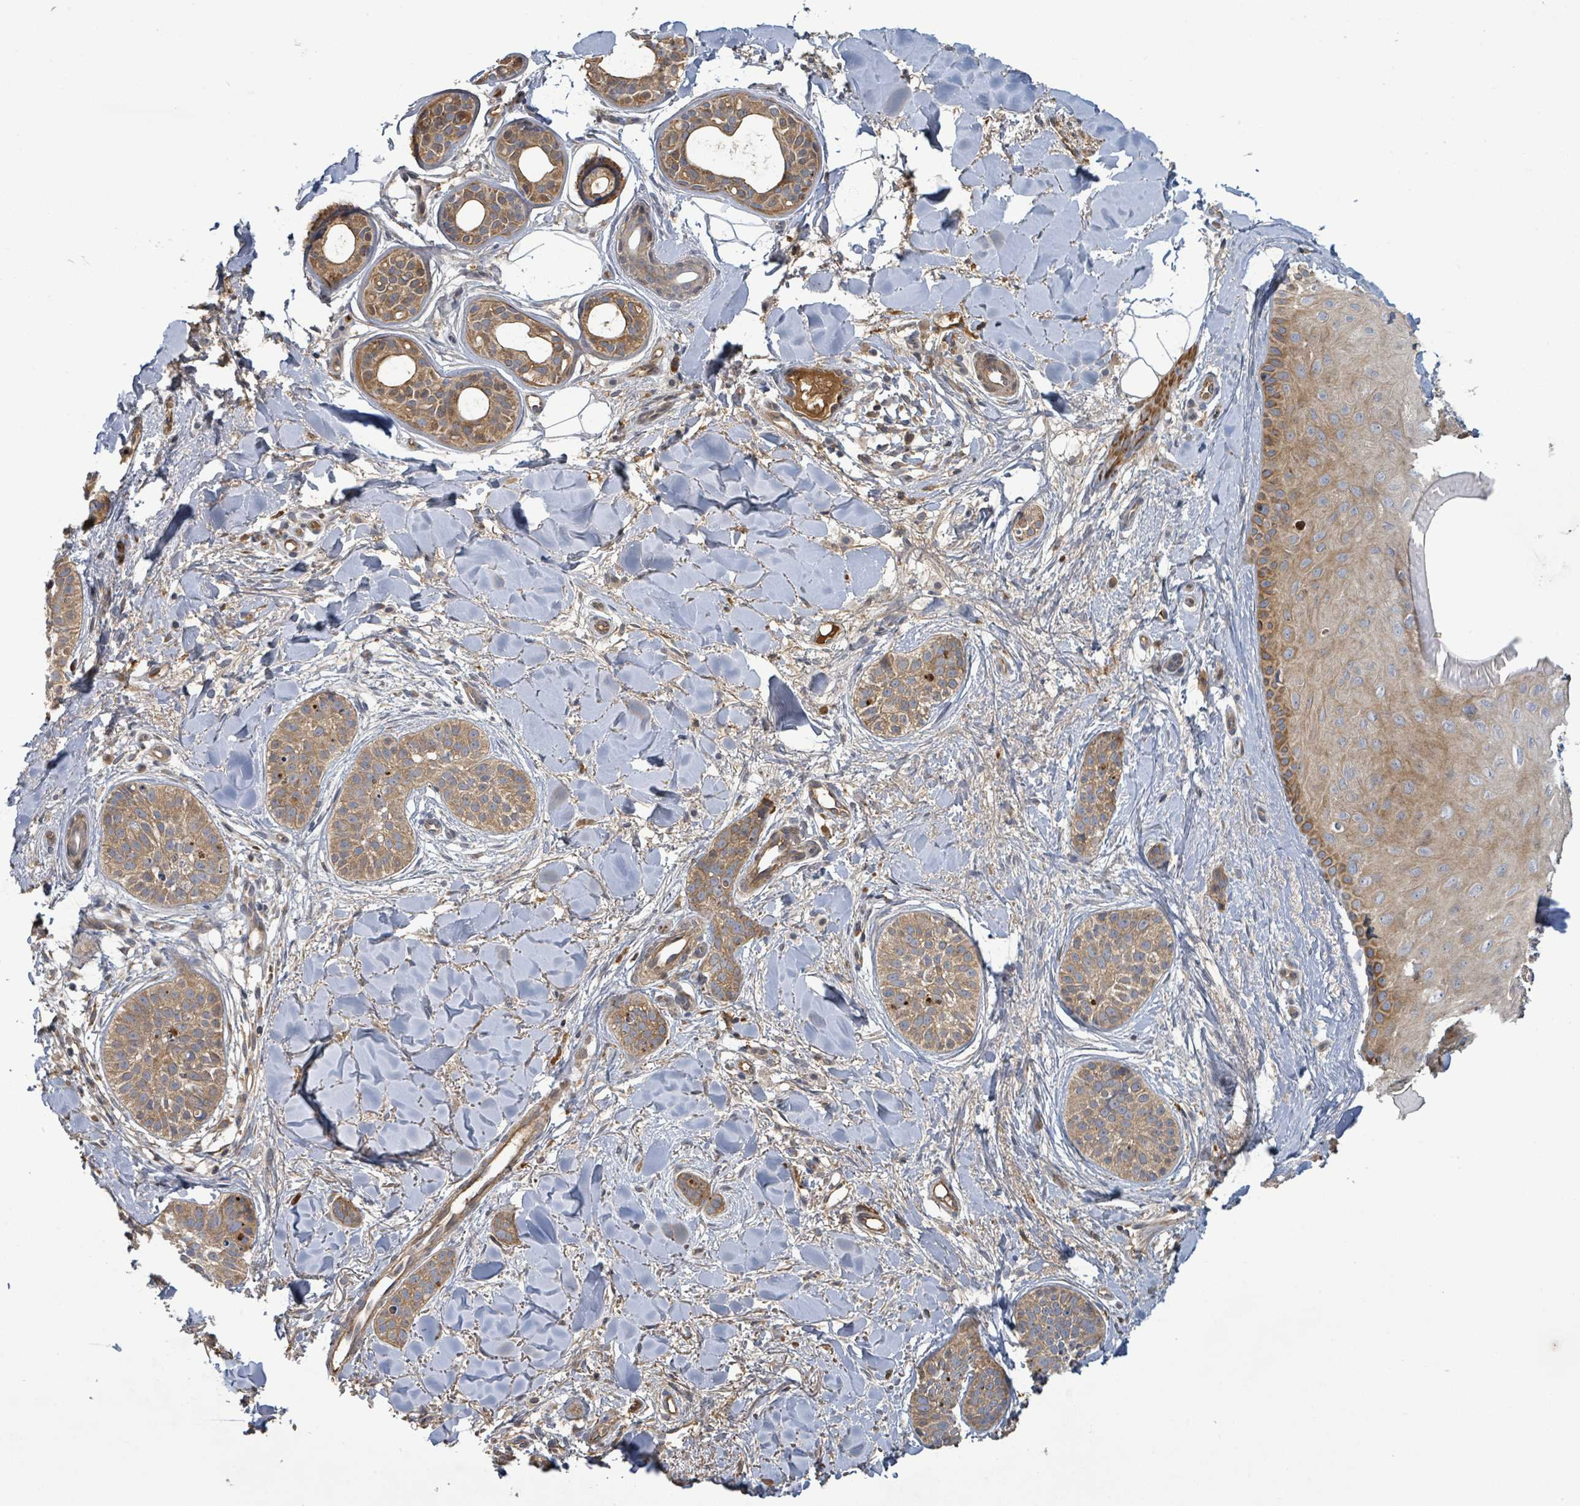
{"staining": {"intensity": "moderate", "quantity": ">75%", "location": "cytoplasmic/membranous"}, "tissue": "skin cancer", "cell_type": "Tumor cells", "image_type": "cancer", "snomed": [{"axis": "morphology", "description": "Basal cell carcinoma"}, {"axis": "topography", "description": "Skin"}], "caption": "Skin cancer was stained to show a protein in brown. There is medium levels of moderate cytoplasmic/membranous positivity in about >75% of tumor cells.", "gene": "STARD4", "patient": {"sex": "male", "age": 52}}